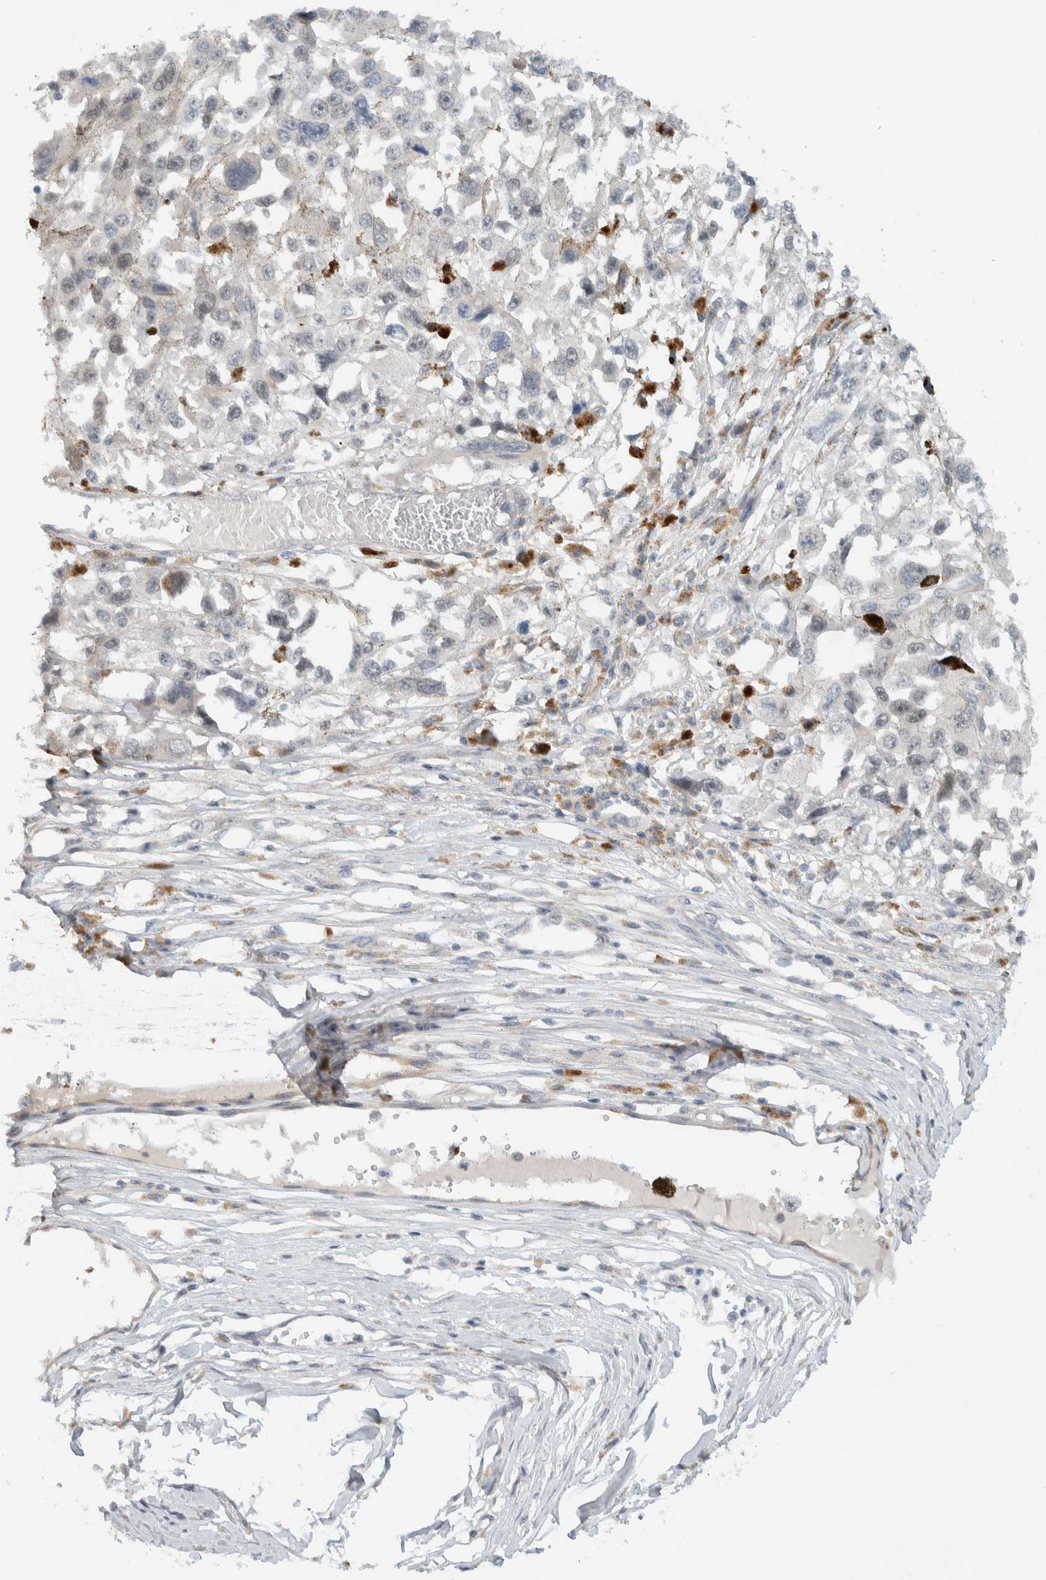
{"staining": {"intensity": "negative", "quantity": "none", "location": "none"}, "tissue": "melanoma", "cell_type": "Tumor cells", "image_type": "cancer", "snomed": [{"axis": "morphology", "description": "Malignant melanoma, Metastatic site"}, {"axis": "topography", "description": "Lymph node"}], "caption": "High power microscopy histopathology image of an immunohistochemistry histopathology image of melanoma, revealing no significant staining in tumor cells.", "gene": "MPRIP", "patient": {"sex": "male", "age": 59}}